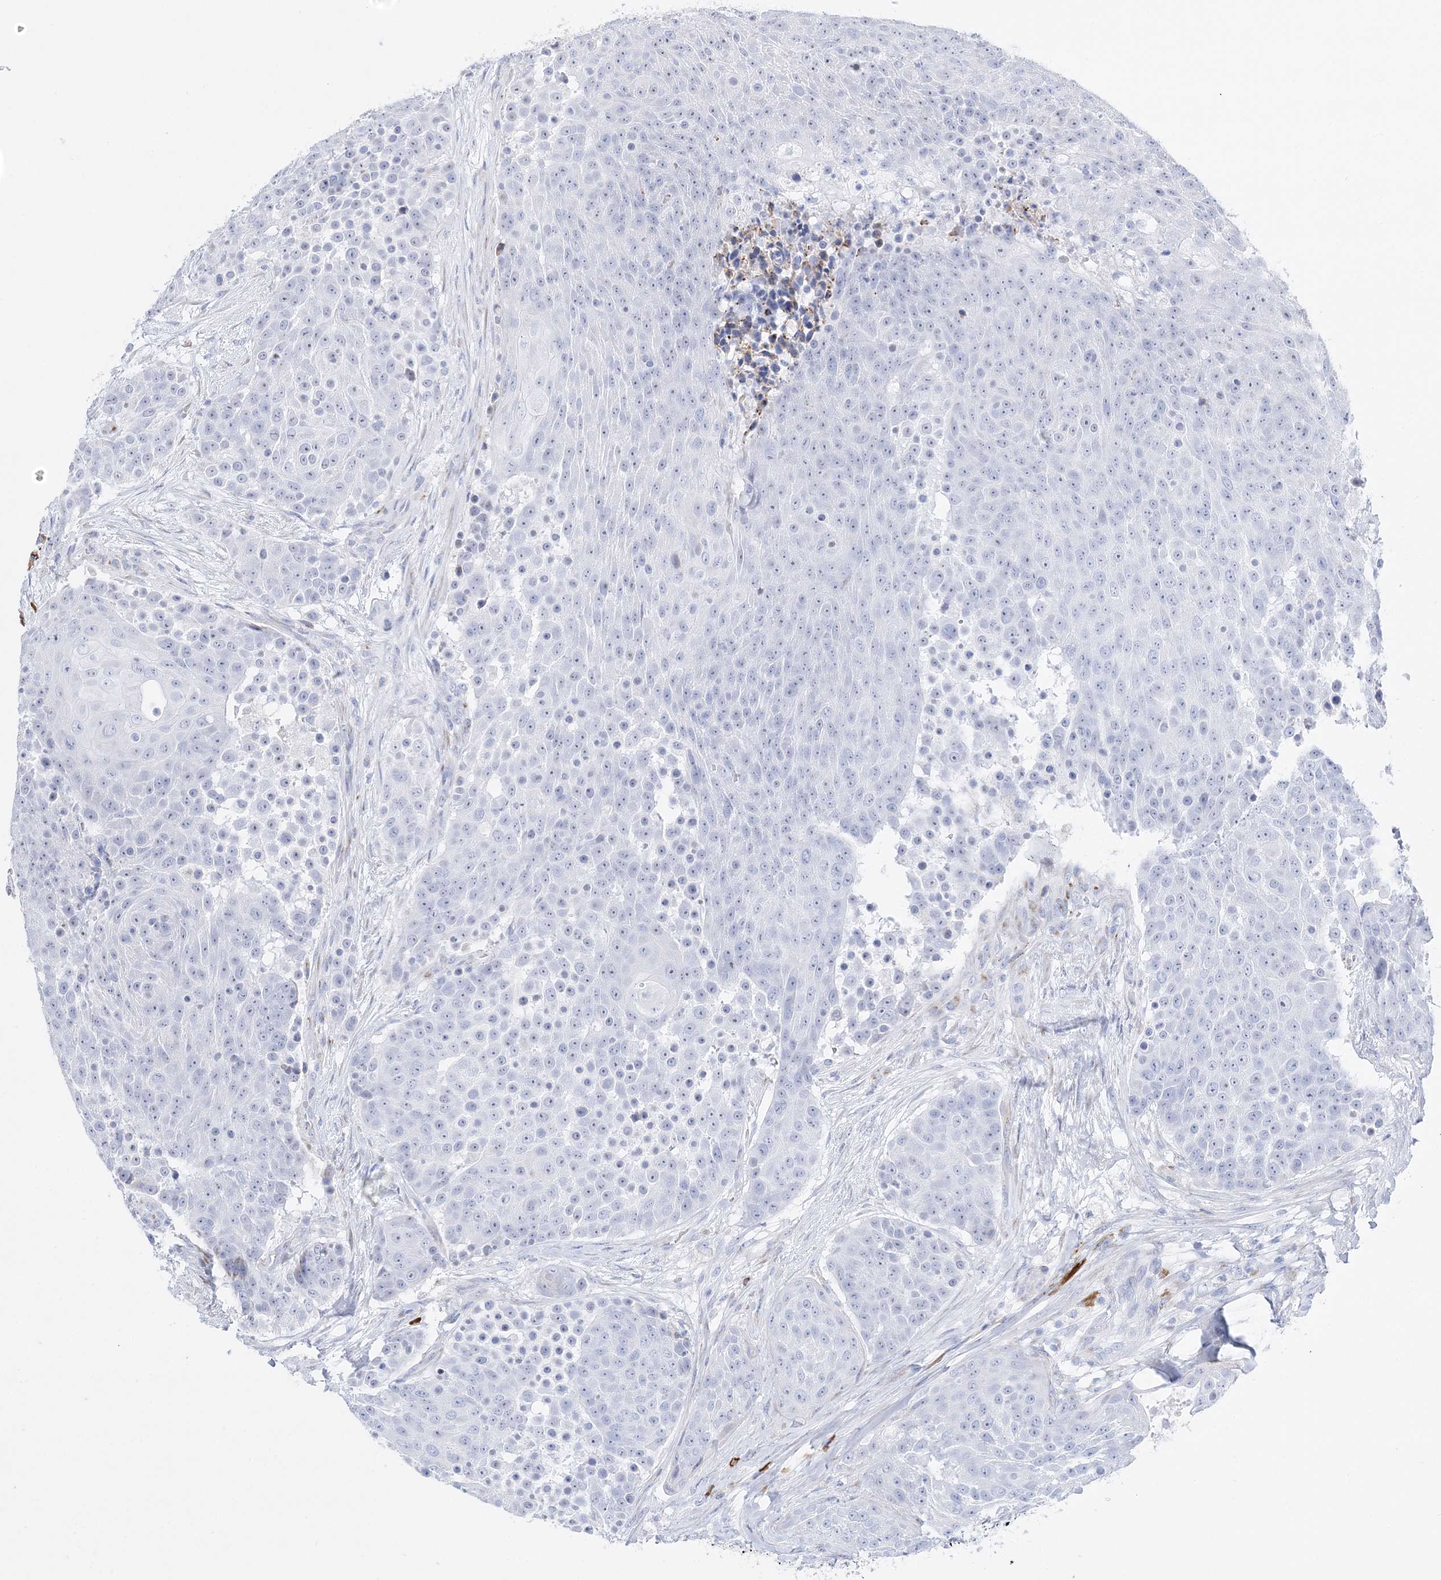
{"staining": {"intensity": "negative", "quantity": "none", "location": "none"}, "tissue": "urothelial cancer", "cell_type": "Tumor cells", "image_type": "cancer", "snomed": [{"axis": "morphology", "description": "Urothelial carcinoma, High grade"}, {"axis": "topography", "description": "Urinary bladder"}], "caption": "Tumor cells are negative for brown protein staining in urothelial carcinoma (high-grade). (DAB immunohistochemistry (IHC) with hematoxylin counter stain).", "gene": "TSPYL6", "patient": {"sex": "female", "age": 63}}